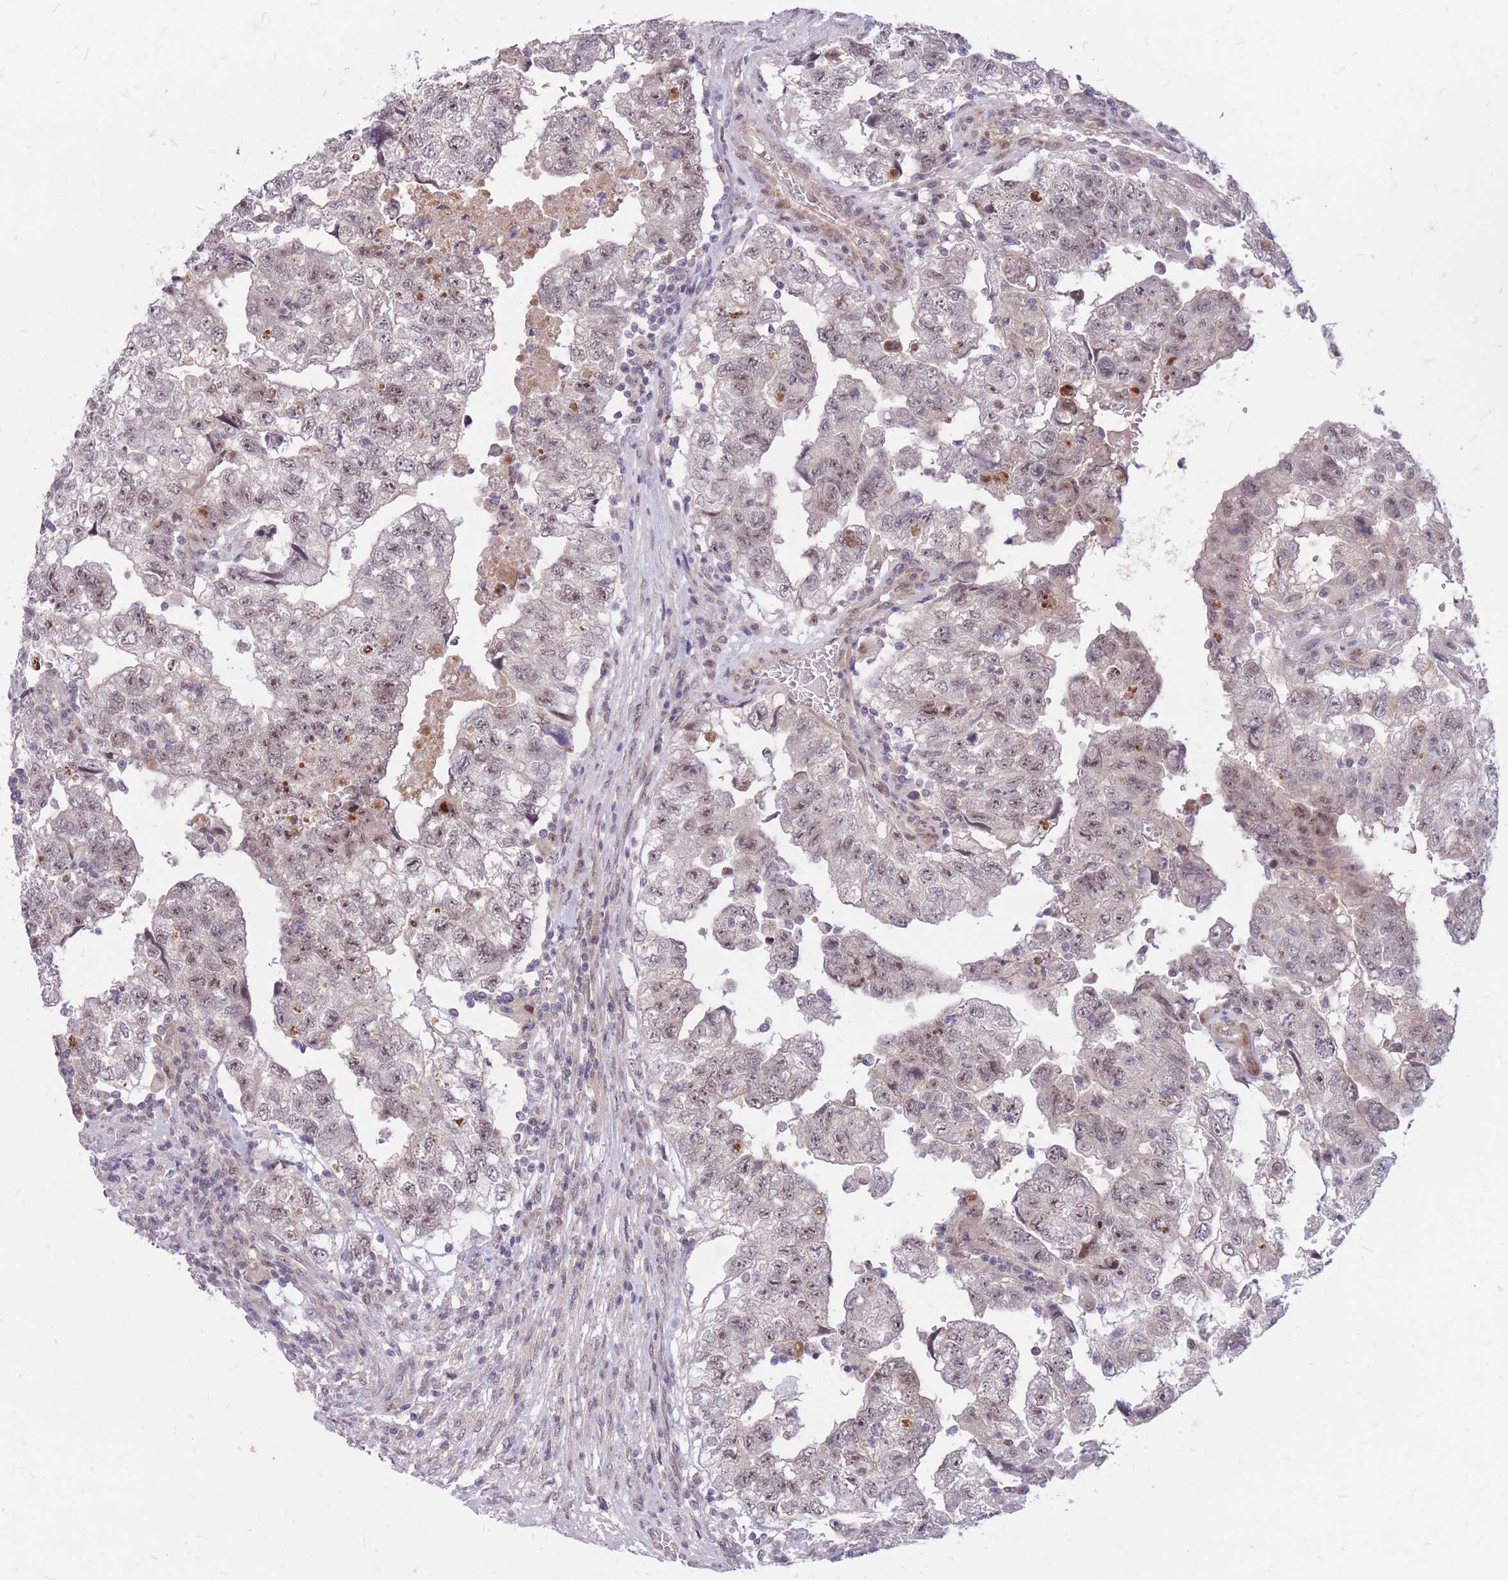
{"staining": {"intensity": "weak", "quantity": "25%-75%", "location": "nuclear"}, "tissue": "testis cancer", "cell_type": "Tumor cells", "image_type": "cancer", "snomed": [{"axis": "morphology", "description": "Carcinoma, Embryonal, NOS"}, {"axis": "topography", "description": "Testis"}], "caption": "This is a micrograph of immunohistochemistry staining of testis cancer (embryonal carcinoma), which shows weak positivity in the nuclear of tumor cells.", "gene": "ERCC2", "patient": {"sex": "male", "age": 36}}